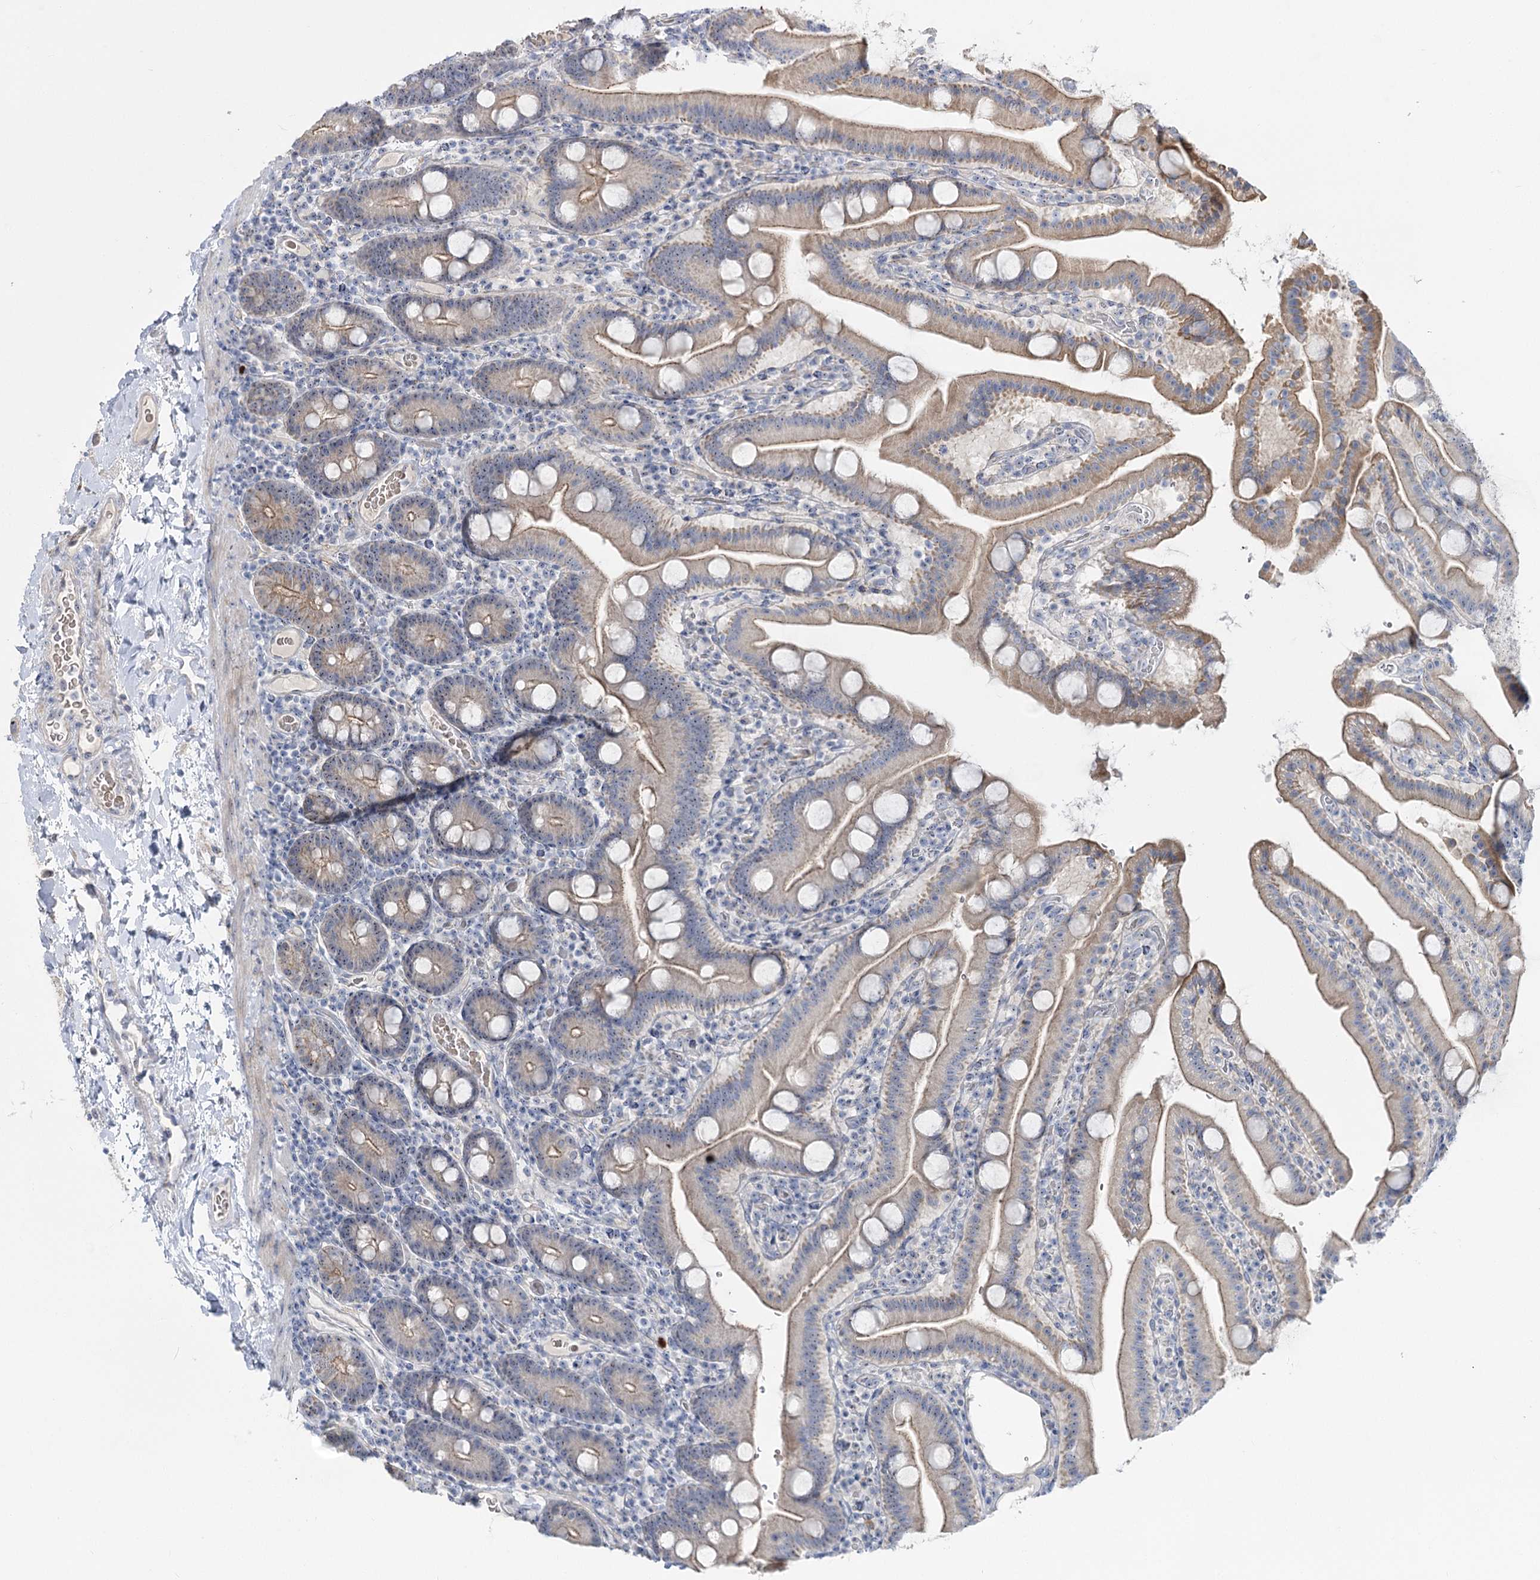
{"staining": {"intensity": "moderate", "quantity": "25%-75%", "location": "cytoplasmic/membranous"}, "tissue": "duodenum", "cell_type": "Glandular cells", "image_type": "normal", "snomed": [{"axis": "morphology", "description": "Normal tissue, NOS"}, {"axis": "topography", "description": "Duodenum"}], "caption": "A medium amount of moderate cytoplasmic/membranous staining is present in approximately 25%-75% of glandular cells in normal duodenum. (DAB (3,3'-diaminobenzidine) IHC, brown staining for protein, blue staining for nuclei).", "gene": "SUOX", "patient": {"sex": "male", "age": 55}}